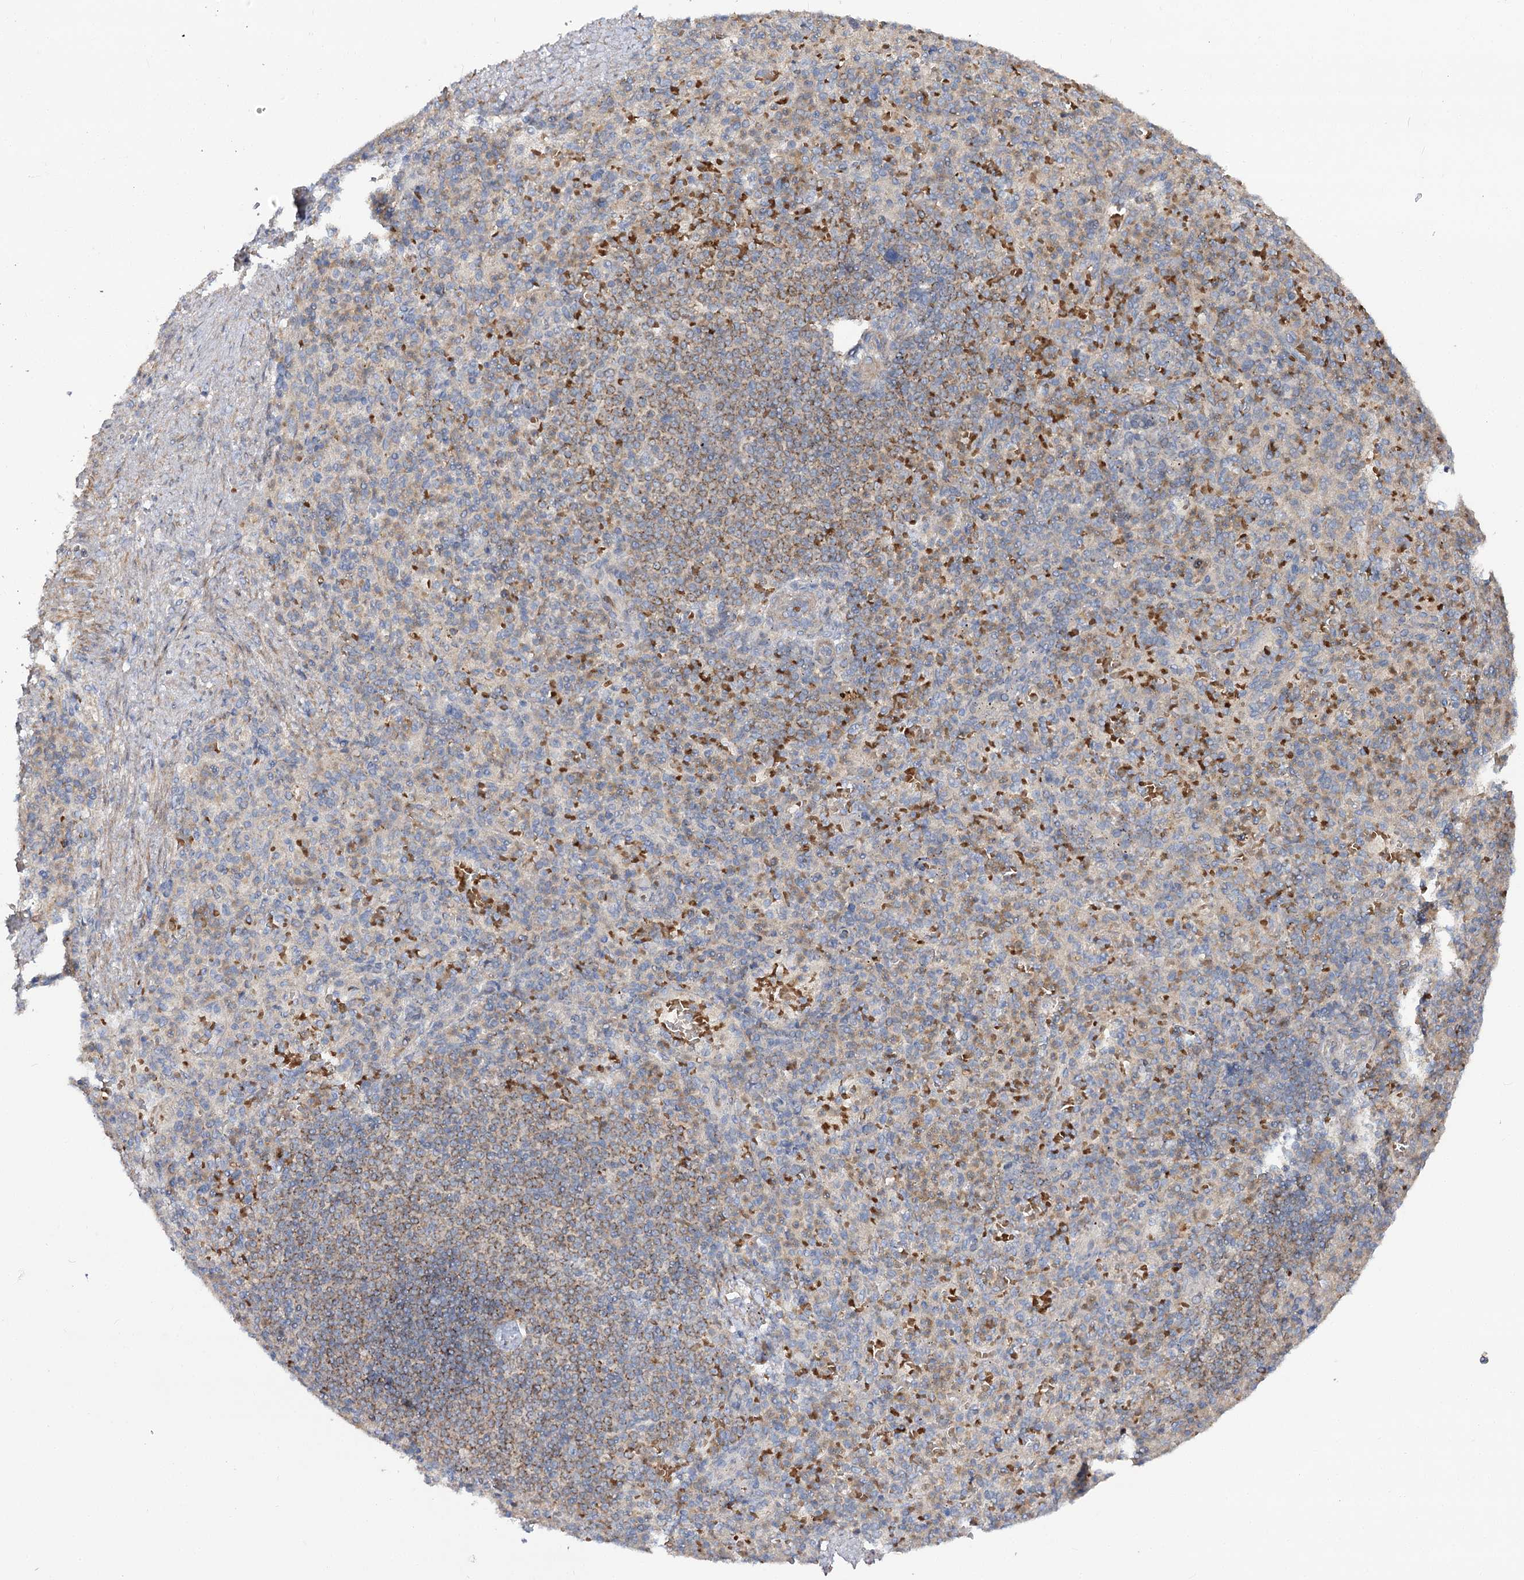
{"staining": {"intensity": "strong", "quantity": "<25%", "location": "cytoplasmic/membranous"}, "tissue": "spleen", "cell_type": "Cells in red pulp", "image_type": "normal", "snomed": [{"axis": "morphology", "description": "Normal tissue, NOS"}, {"axis": "topography", "description": "Spleen"}], "caption": "Spleen stained for a protein demonstrates strong cytoplasmic/membranous positivity in cells in red pulp. (DAB IHC, brown staining for protein, blue staining for nuclei).", "gene": "KIAA0825", "patient": {"sex": "female", "age": 74}}